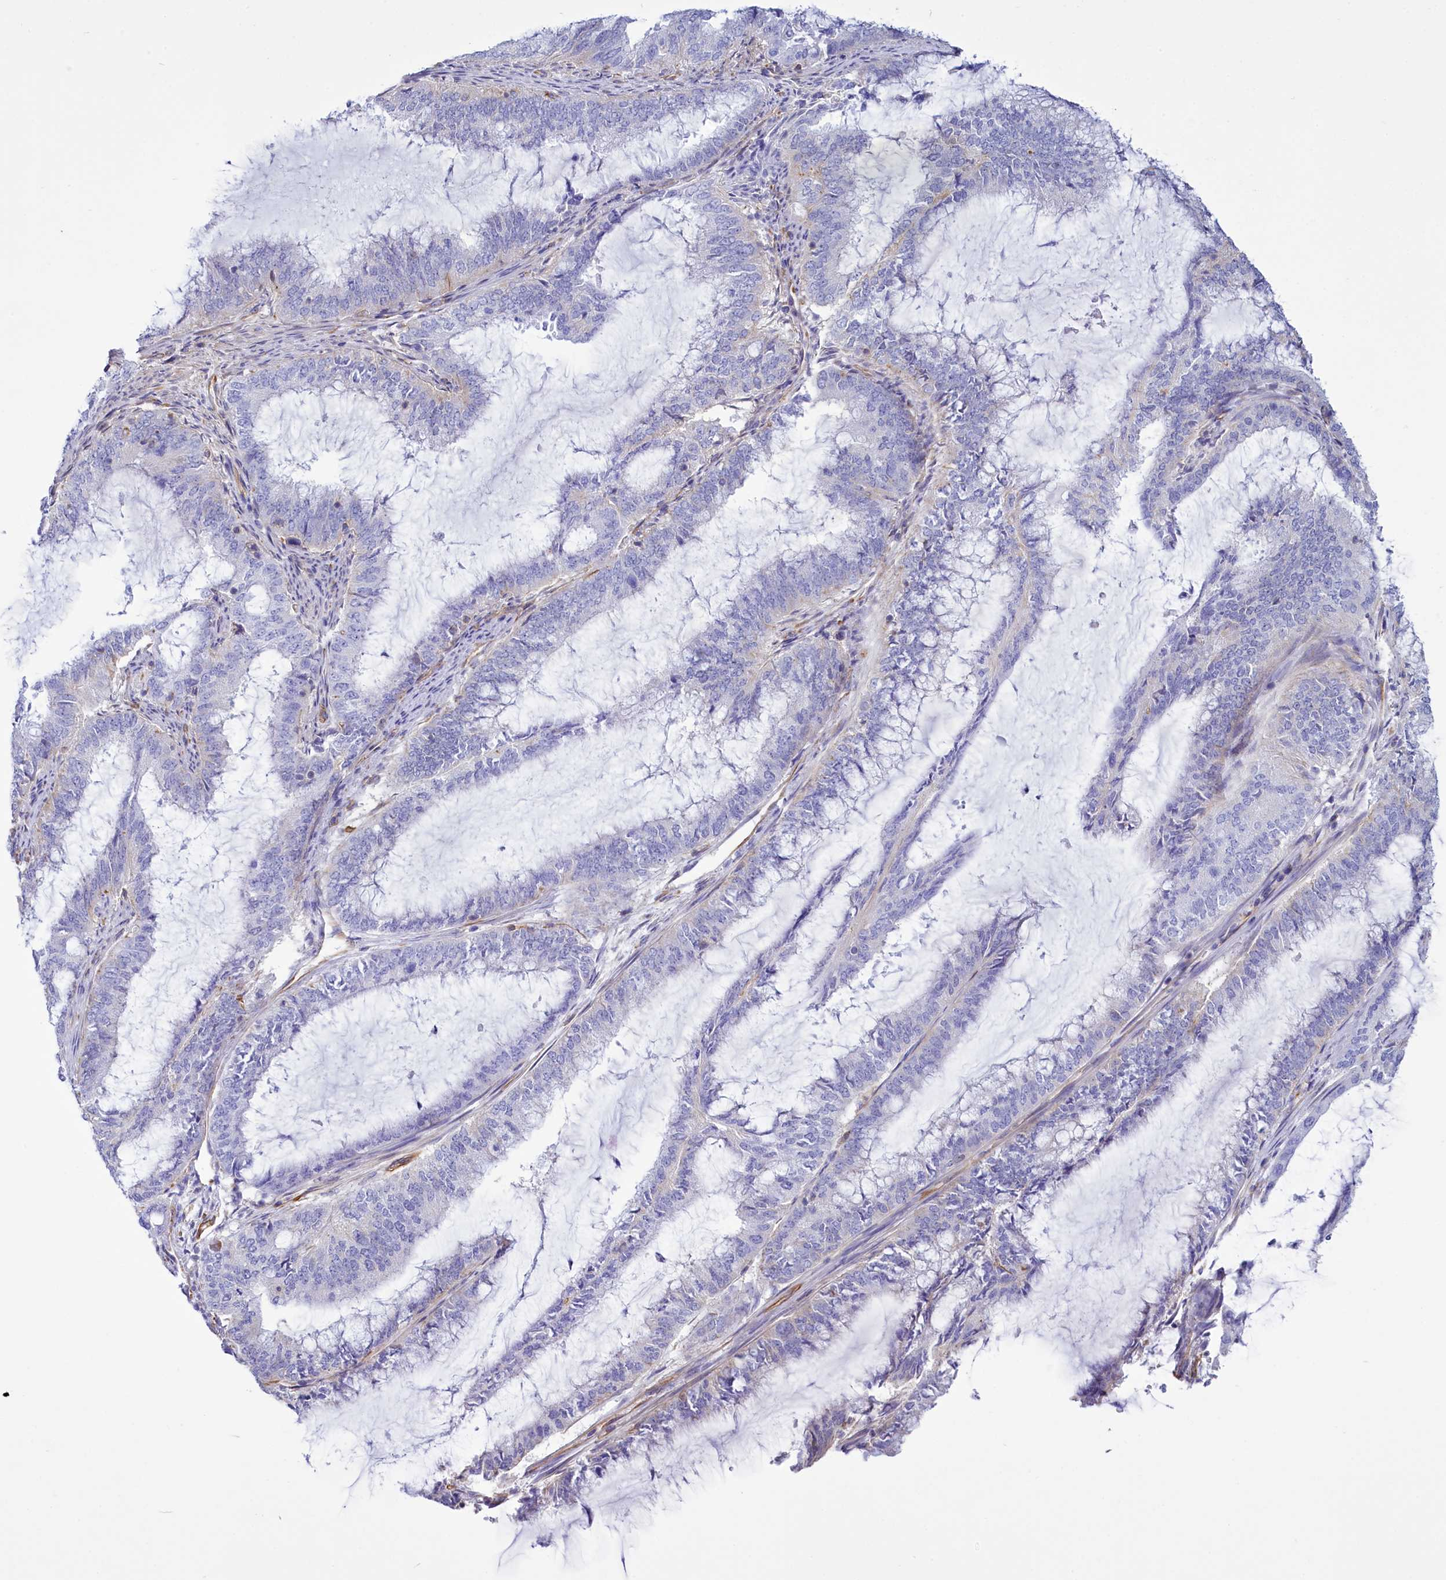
{"staining": {"intensity": "negative", "quantity": "none", "location": "none"}, "tissue": "endometrial cancer", "cell_type": "Tumor cells", "image_type": "cancer", "snomed": [{"axis": "morphology", "description": "Adenocarcinoma, NOS"}, {"axis": "topography", "description": "Endometrium"}], "caption": "Tumor cells show no significant protein staining in adenocarcinoma (endometrial).", "gene": "CD99", "patient": {"sex": "female", "age": 51}}